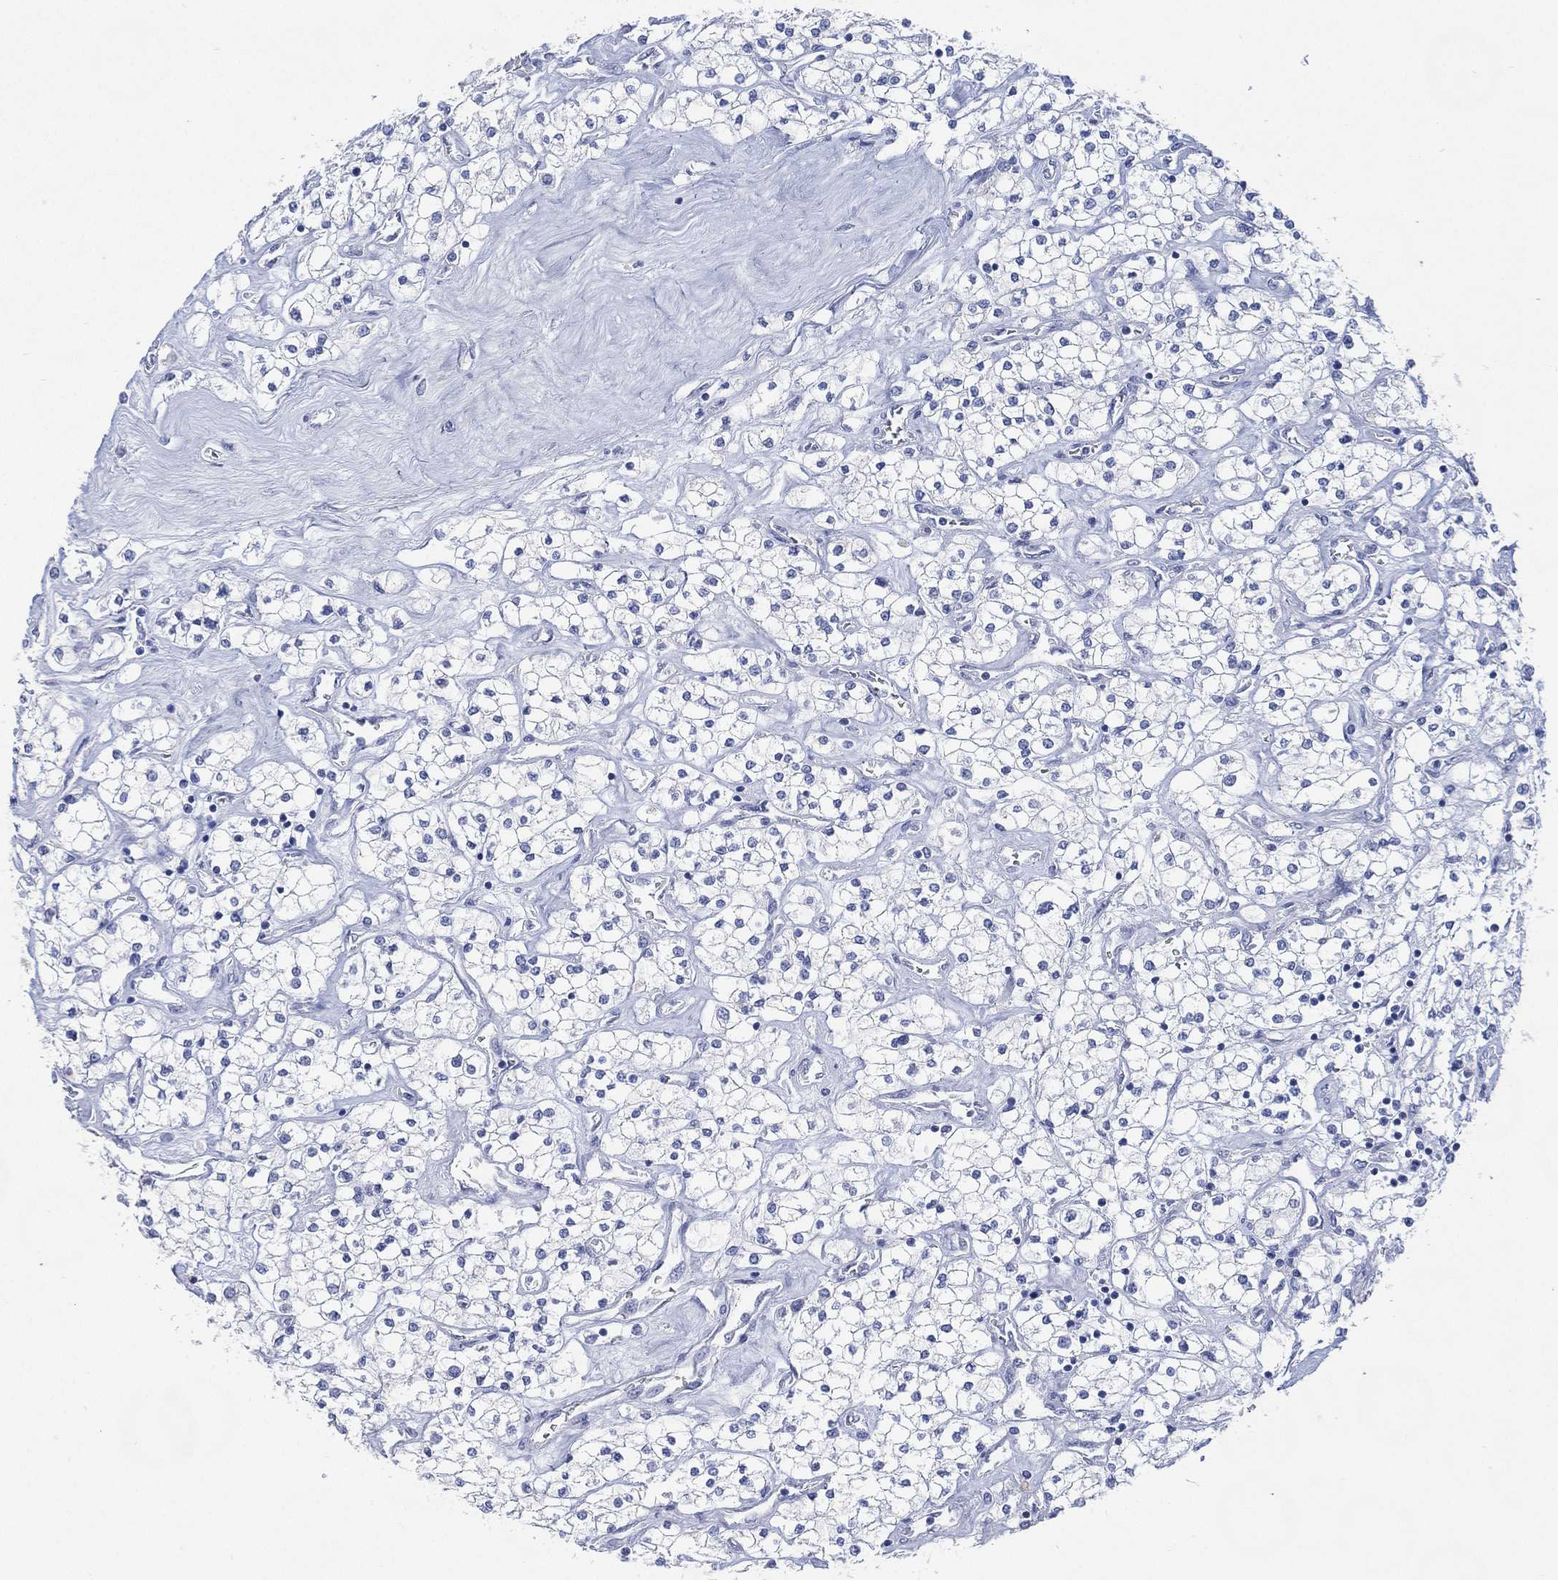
{"staining": {"intensity": "negative", "quantity": "none", "location": "none"}, "tissue": "renal cancer", "cell_type": "Tumor cells", "image_type": "cancer", "snomed": [{"axis": "morphology", "description": "Adenocarcinoma, NOS"}, {"axis": "topography", "description": "Kidney"}], "caption": "A histopathology image of human renal cancer (adenocarcinoma) is negative for staining in tumor cells.", "gene": "FMO1", "patient": {"sex": "male", "age": 80}}